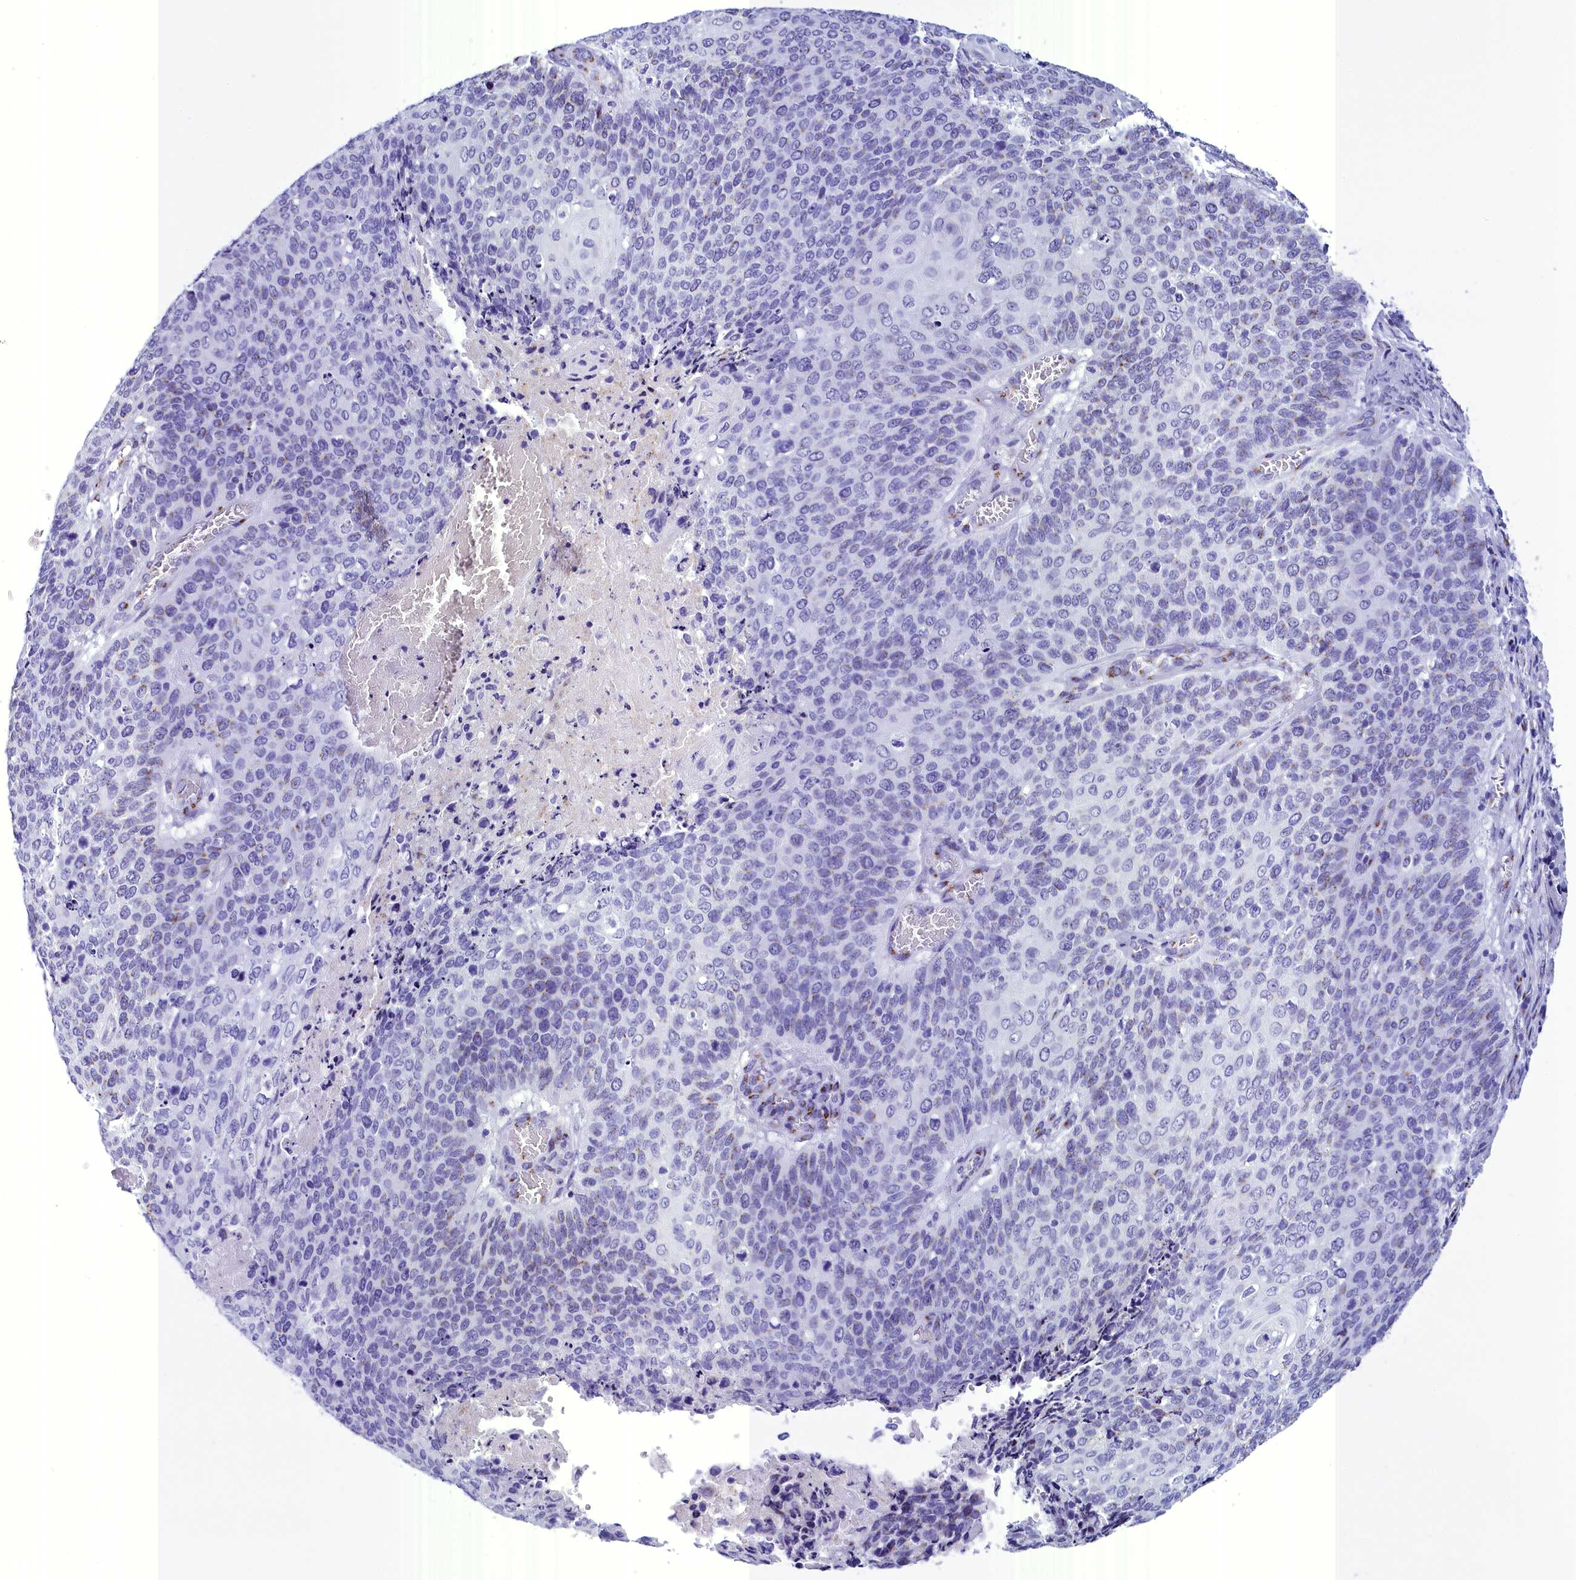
{"staining": {"intensity": "negative", "quantity": "none", "location": "none"}, "tissue": "cervical cancer", "cell_type": "Tumor cells", "image_type": "cancer", "snomed": [{"axis": "morphology", "description": "Squamous cell carcinoma, NOS"}, {"axis": "topography", "description": "Cervix"}], "caption": "A micrograph of human cervical cancer is negative for staining in tumor cells. Nuclei are stained in blue.", "gene": "AP3B2", "patient": {"sex": "female", "age": 39}}